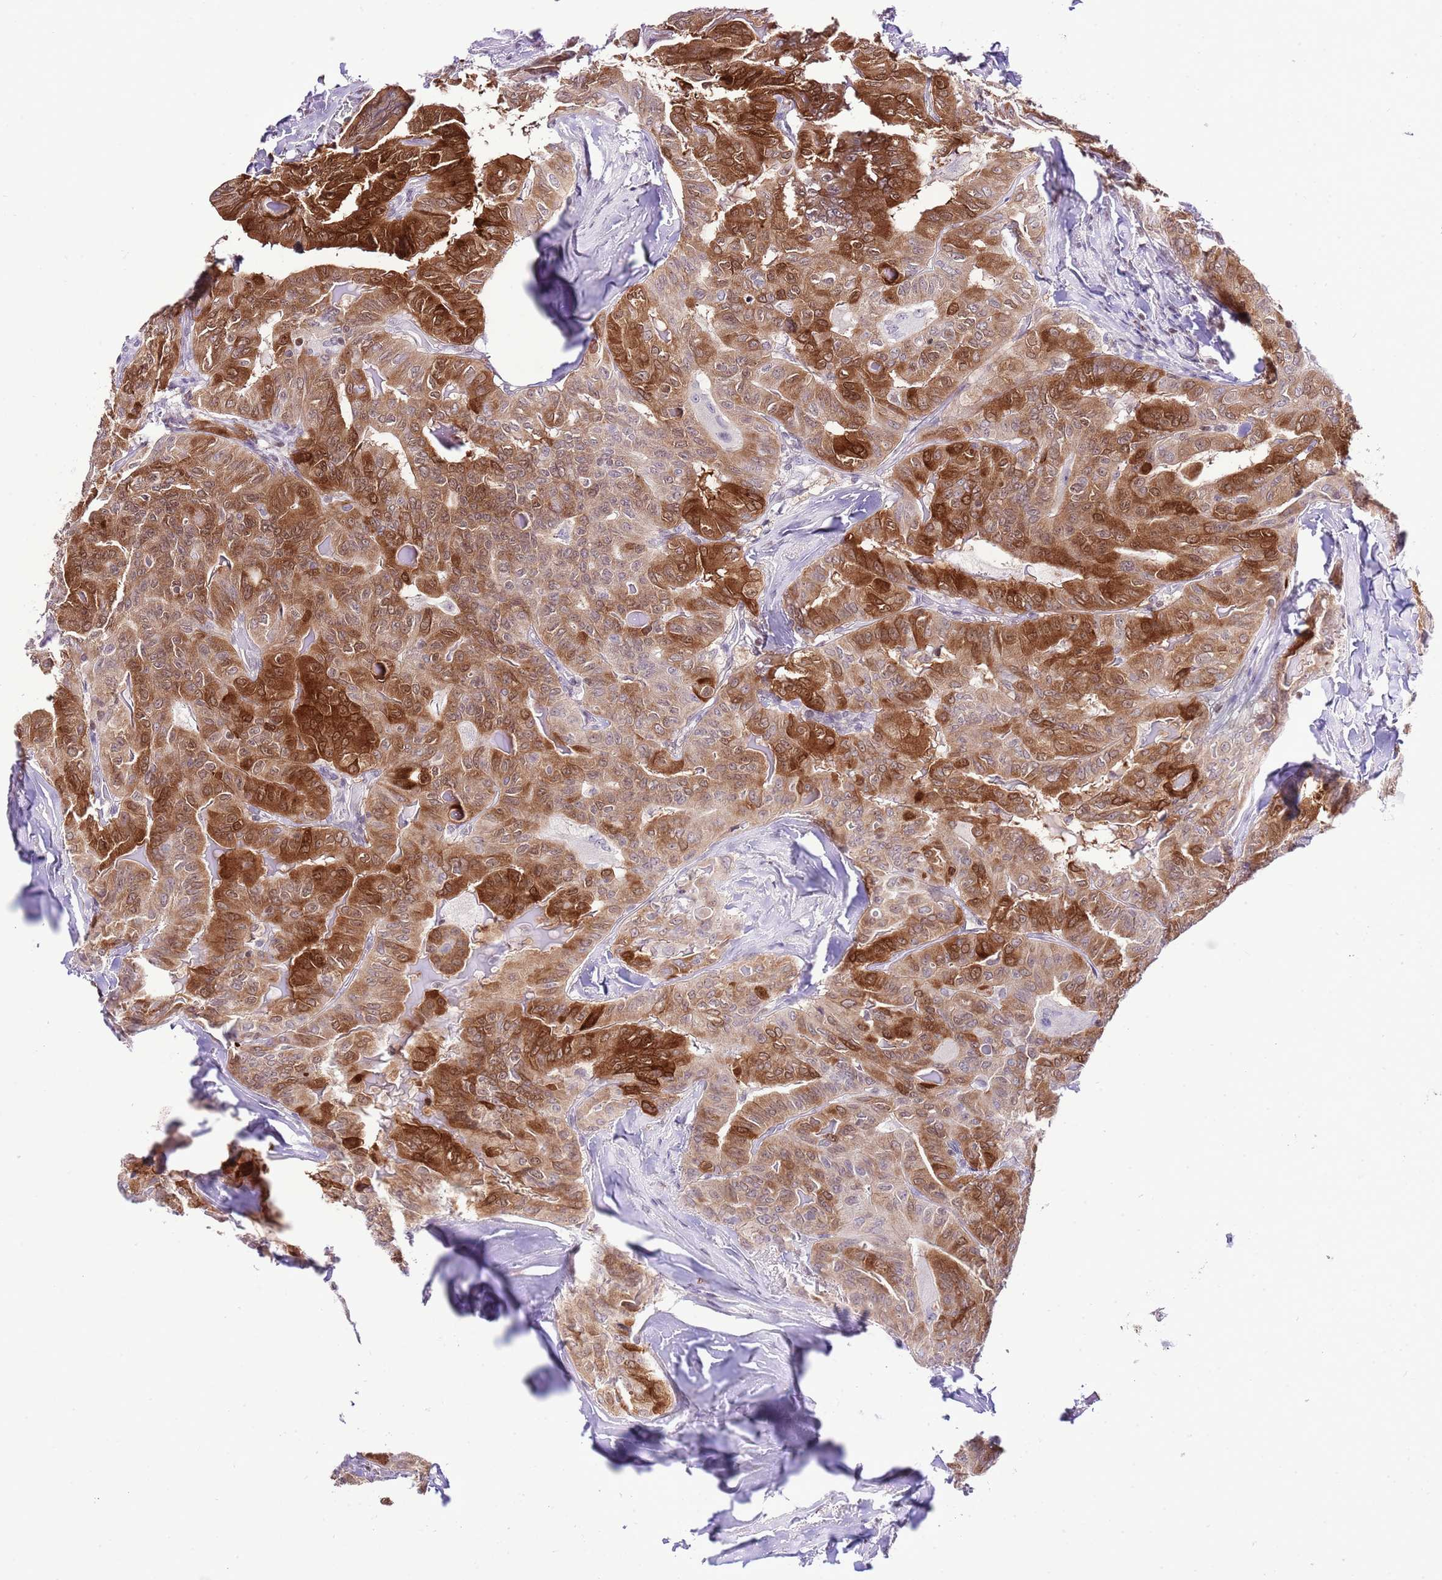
{"staining": {"intensity": "strong", "quantity": ">75%", "location": "cytoplasmic/membranous,nuclear"}, "tissue": "thyroid cancer", "cell_type": "Tumor cells", "image_type": "cancer", "snomed": [{"axis": "morphology", "description": "Papillary adenocarcinoma, NOS"}, {"axis": "topography", "description": "Thyroid gland"}], "caption": "An image of thyroid cancer stained for a protein shows strong cytoplasmic/membranous and nuclear brown staining in tumor cells.", "gene": "PRR15", "patient": {"sex": "female", "age": 68}}